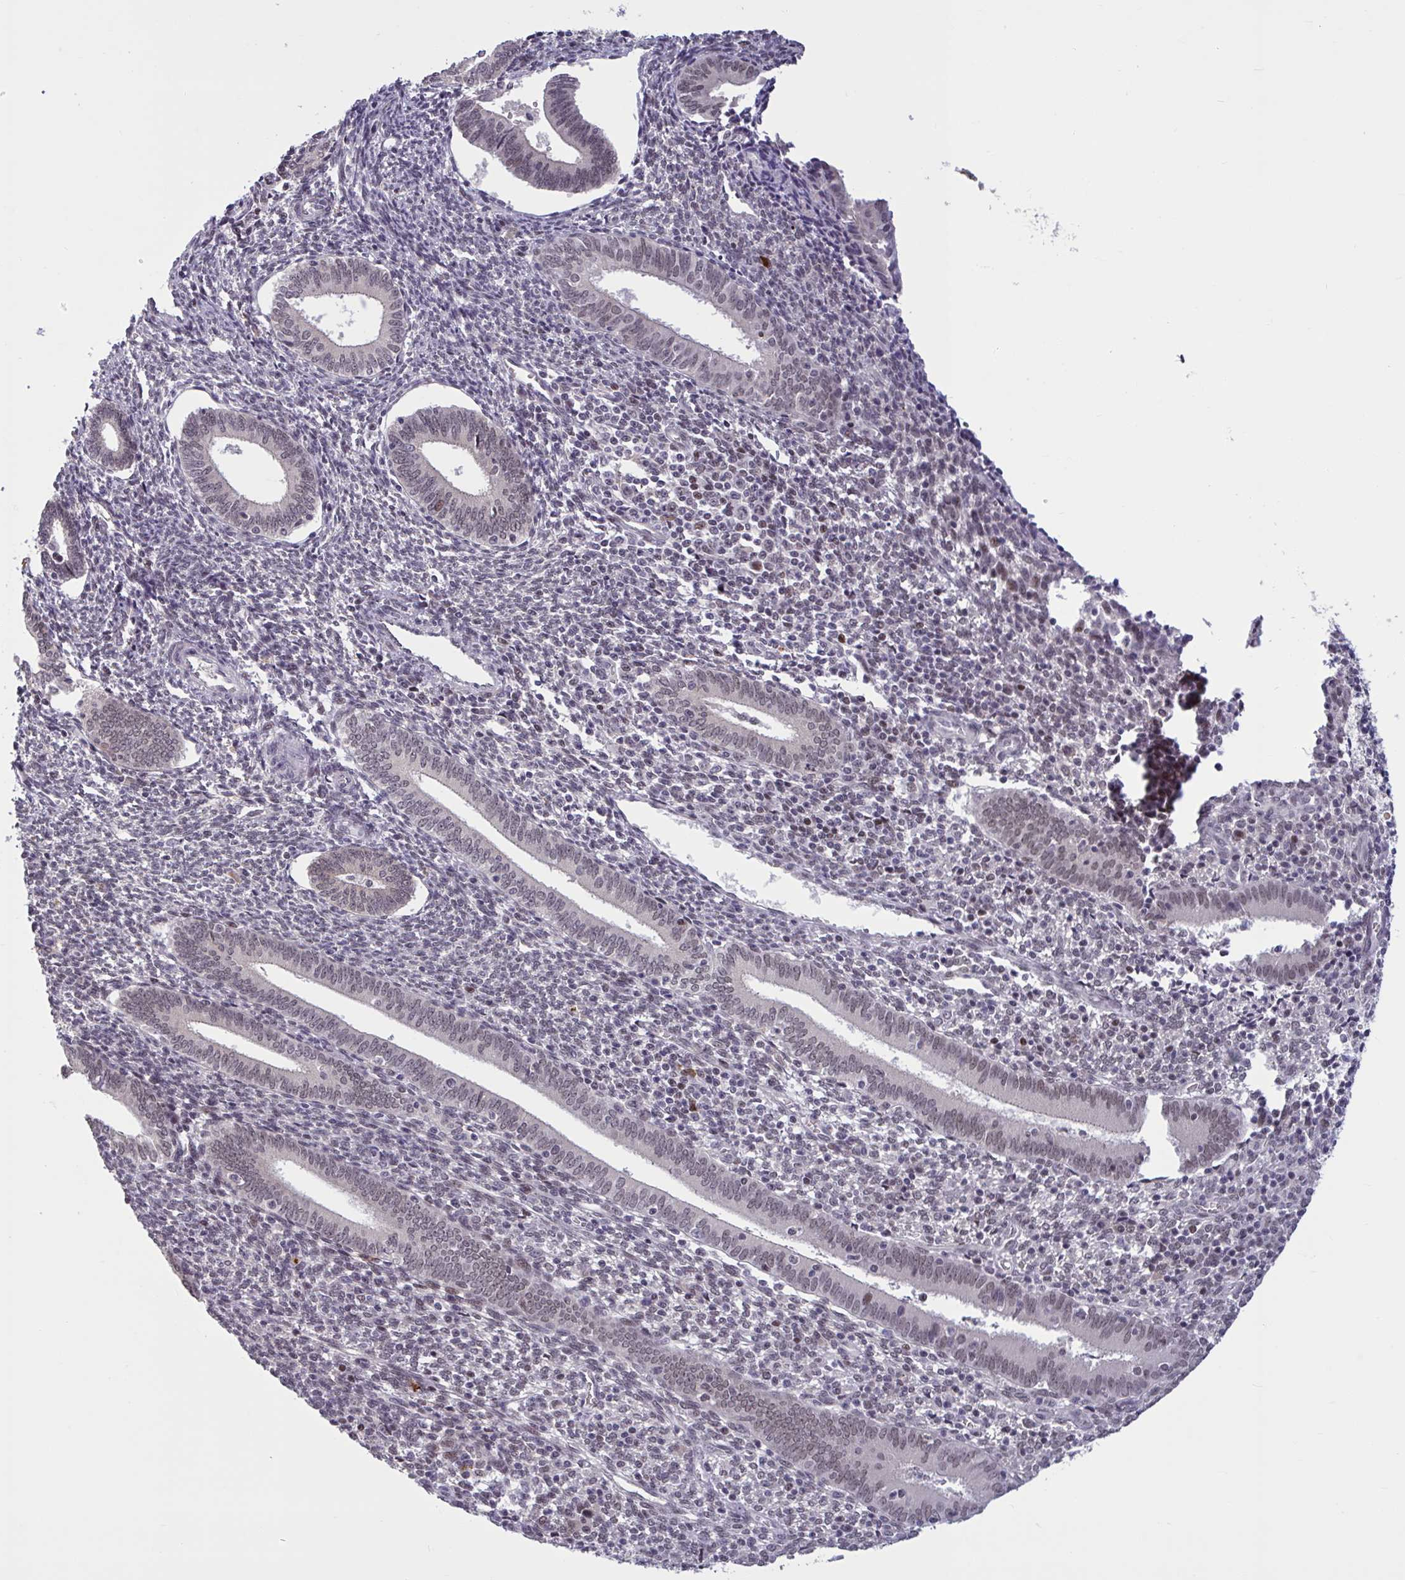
{"staining": {"intensity": "negative", "quantity": "none", "location": "none"}, "tissue": "endometrium", "cell_type": "Cells in endometrial stroma", "image_type": "normal", "snomed": [{"axis": "morphology", "description": "Normal tissue, NOS"}, {"axis": "topography", "description": "Endometrium"}], "caption": "This is an immunohistochemistry image of unremarkable human endometrium. There is no positivity in cells in endometrial stroma.", "gene": "ZNF414", "patient": {"sex": "female", "age": 41}}